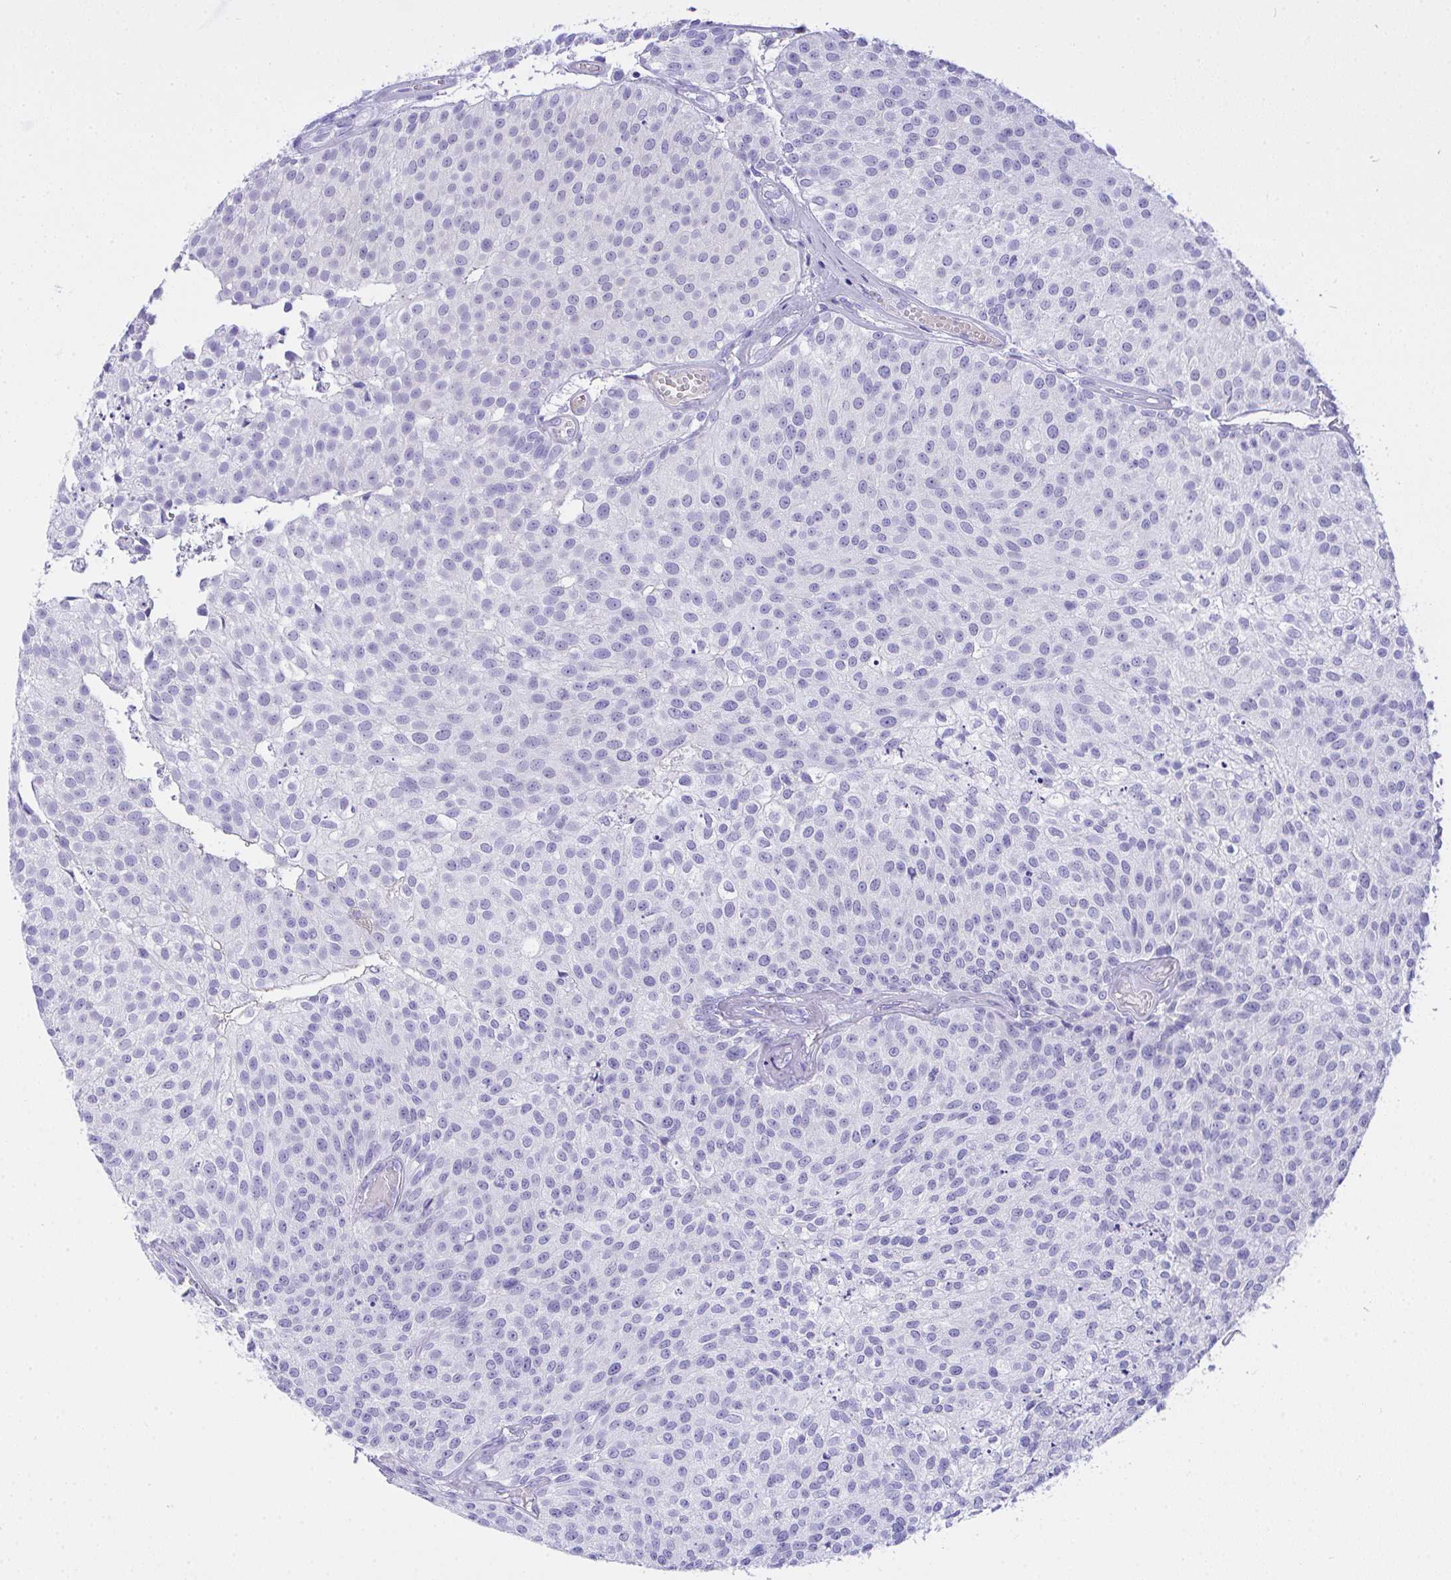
{"staining": {"intensity": "negative", "quantity": "none", "location": "none"}, "tissue": "urothelial cancer", "cell_type": "Tumor cells", "image_type": "cancer", "snomed": [{"axis": "morphology", "description": "Urothelial carcinoma, Low grade"}, {"axis": "topography", "description": "Urinary bladder"}], "caption": "Human urothelial cancer stained for a protein using IHC demonstrates no staining in tumor cells.", "gene": "AKR1D1", "patient": {"sex": "female", "age": 79}}